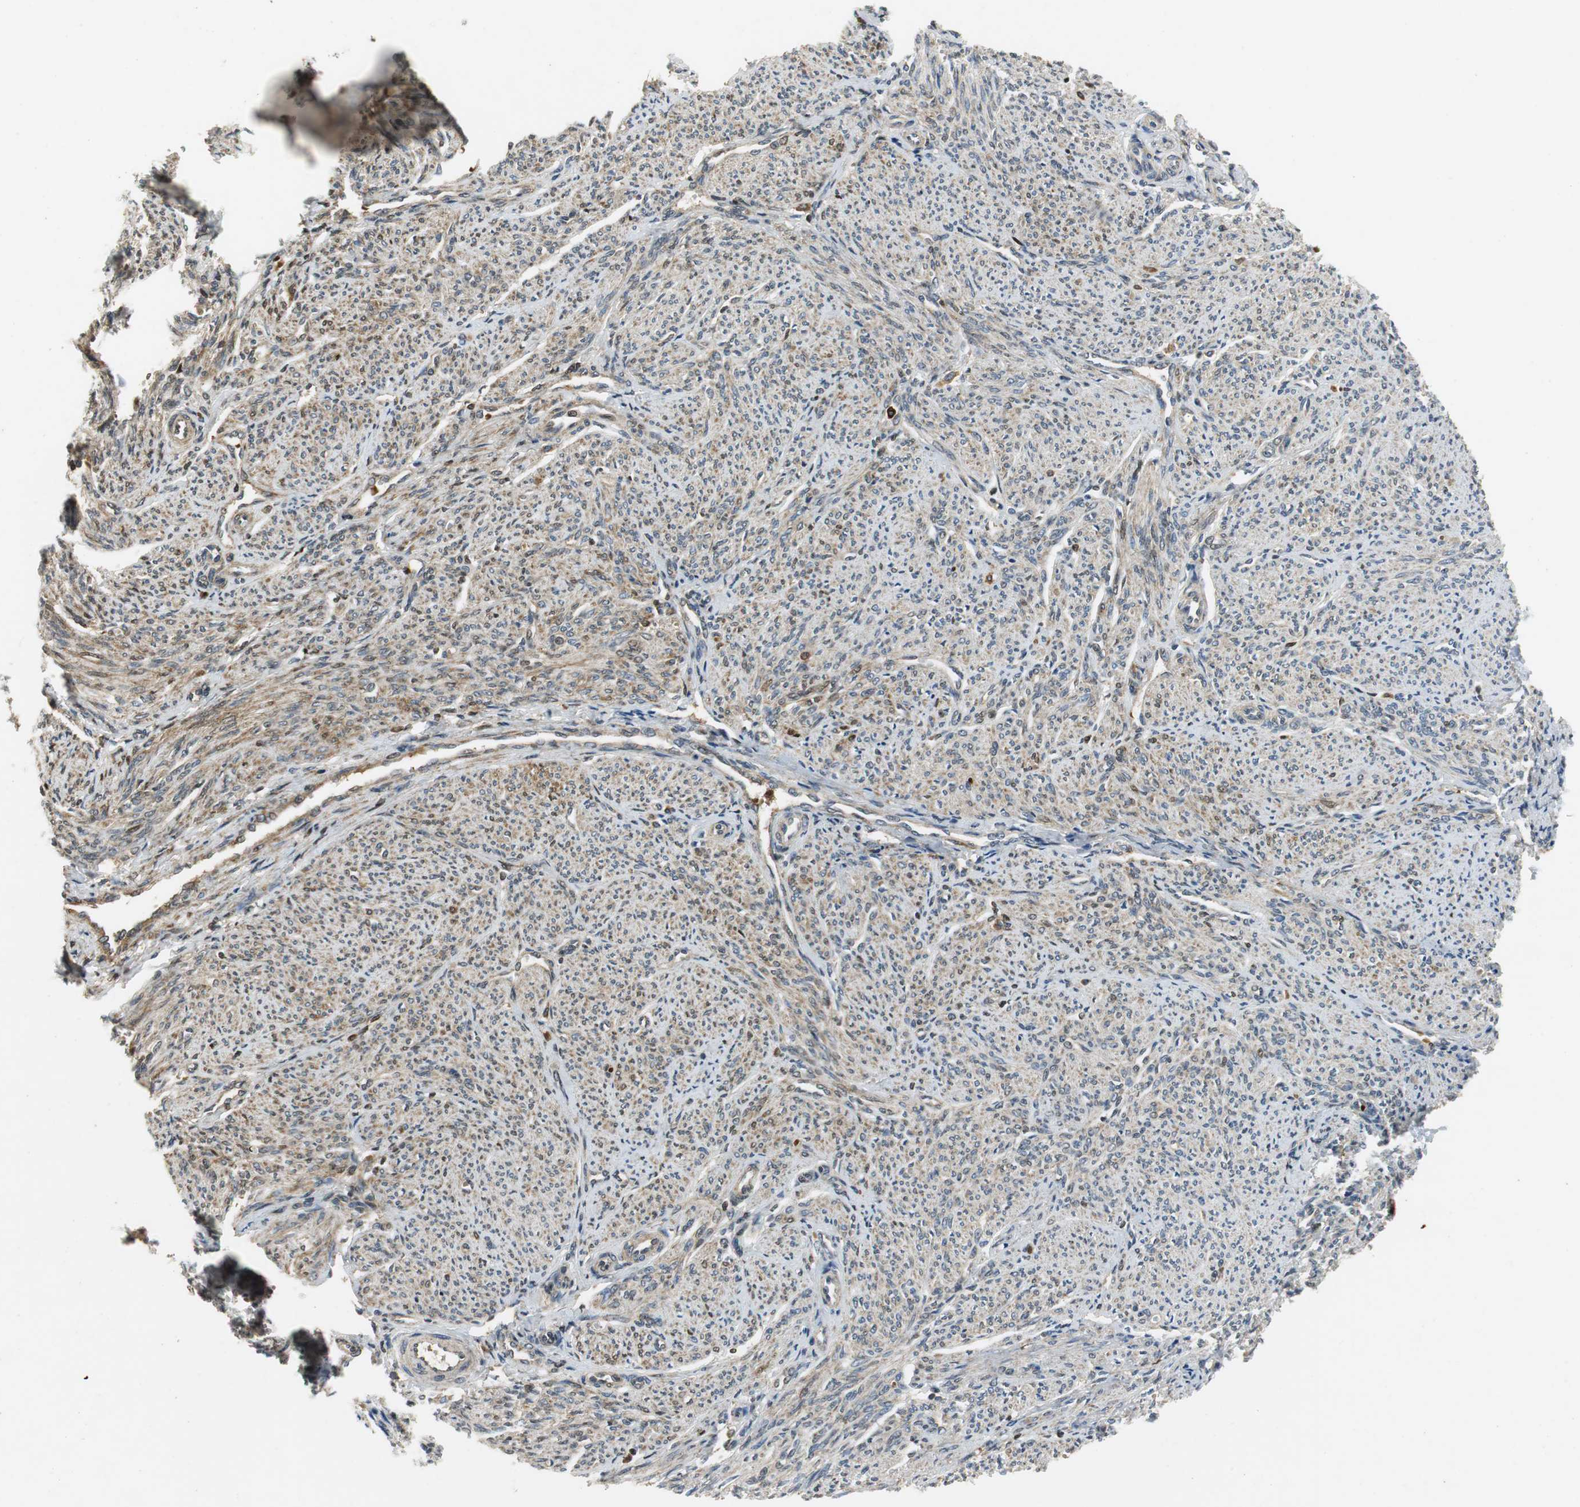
{"staining": {"intensity": "weak", "quantity": "25%-75%", "location": "cytoplasmic/membranous"}, "tissue": "smooth muscle", "cell_type": "Smooth muscle cells", "image_type": "normal", "snomed": [{"axis": "morphology", "description": "Normal tissue, NOS"}, {"axis": "topography", "description": "Smooth muscle"}], "caption": "The image exhibits a brown stain indicating the presence of a protein in the cytoplasmic/membranous of smooth muscle cells in smooth muscle. (DAB = brown stain, brightfield microscopy at high magnification).", "gene": "ORM1", "patient": {"sex": "female", "age": 65}}